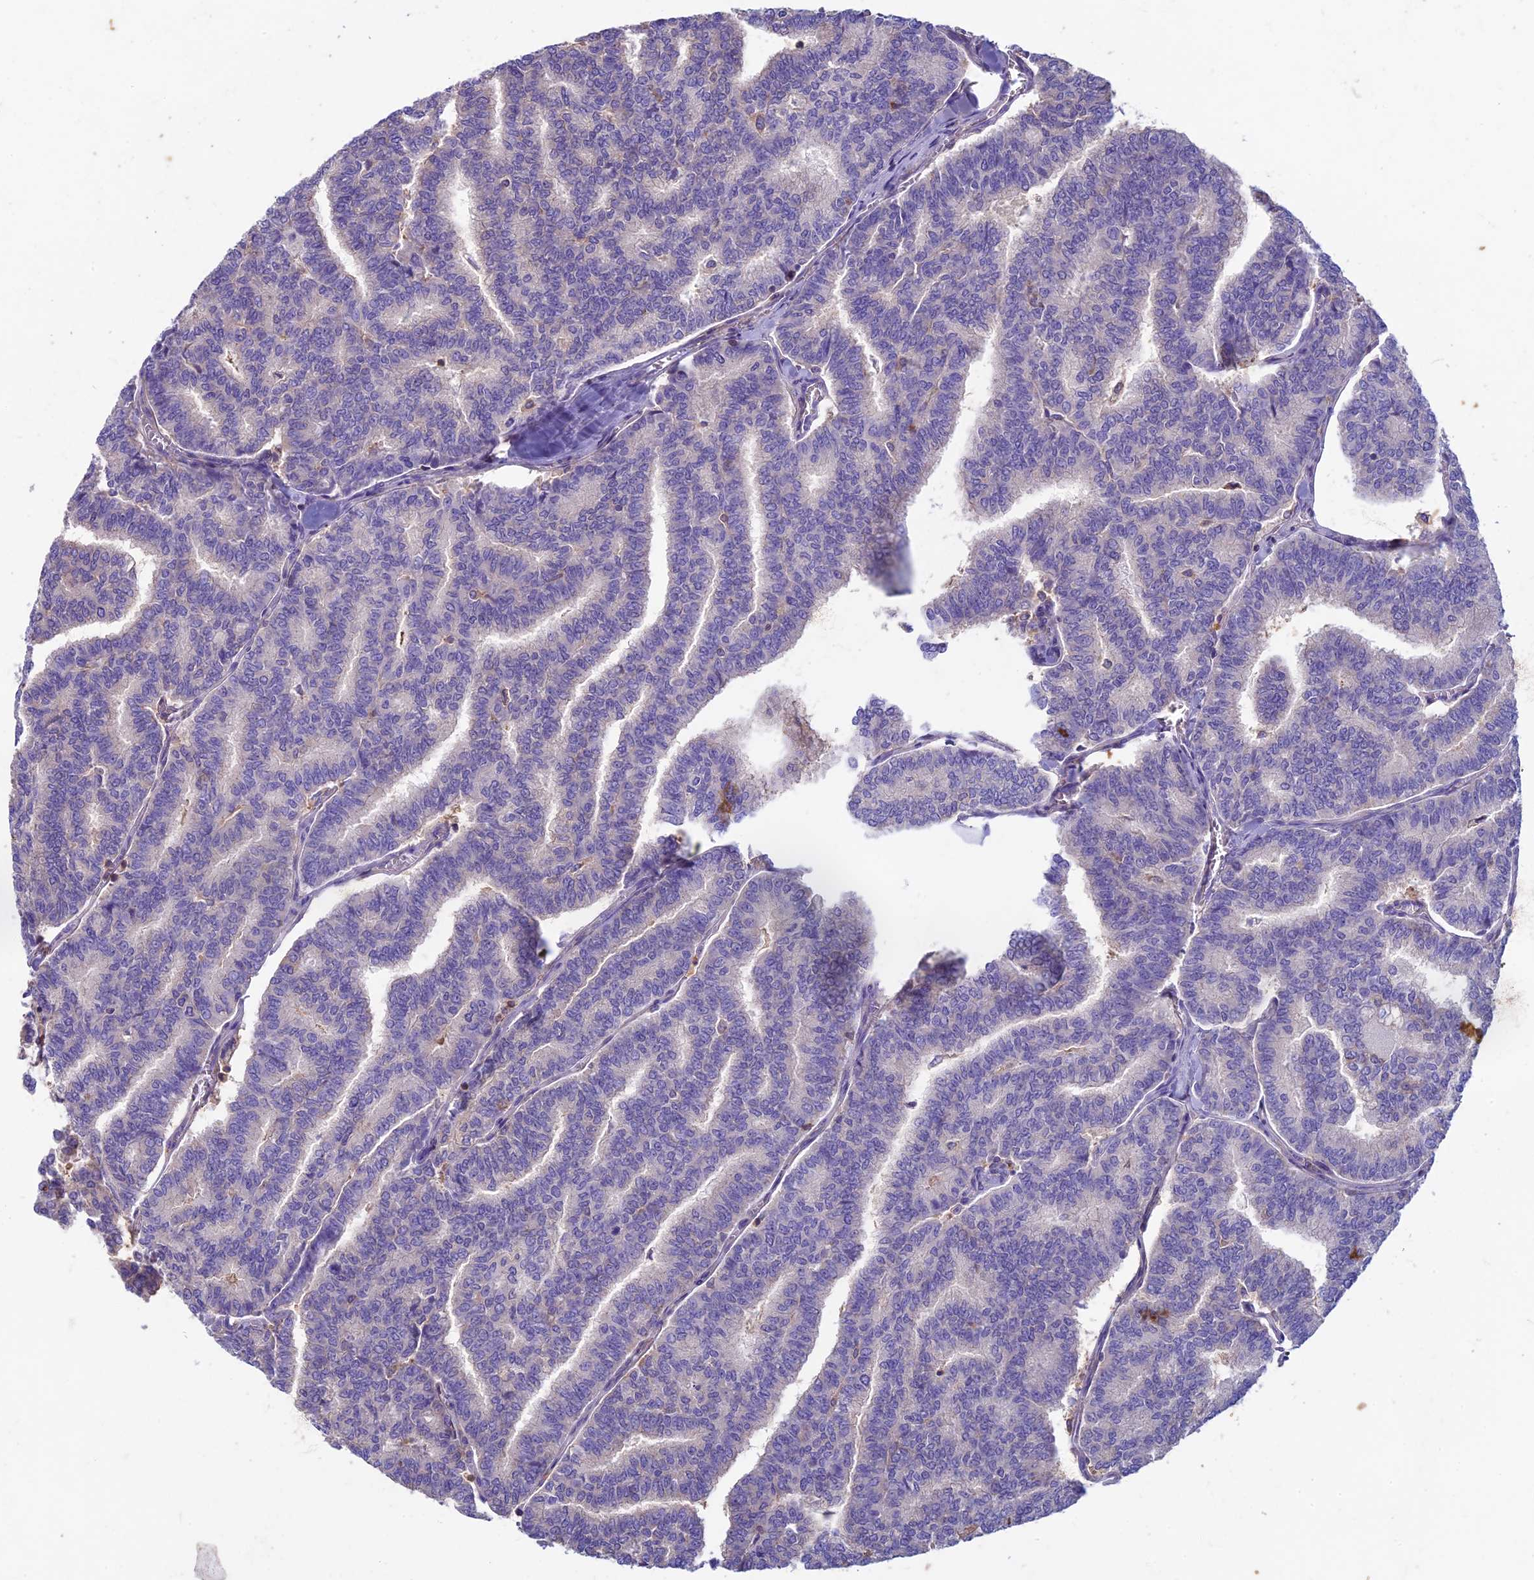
{"staining": {"intensity": "negative", "quantity": "none", "location": "none"}, "tissue": "thyroid cancer", "cell_type": "Tumor cells", "image_type": "cancer", "snomed": [{"axis": "morphology", "description": "Papillary adenocarcinoma, NOS"}, {"axis": "topography", "description": "Thyroid gland"}], "caption": "There is no significant expression in tumor cells of thyroid papillary adenocarcinoma.", "gene": "CDAN1", "patient": {"sex": "female", "age": 35}}